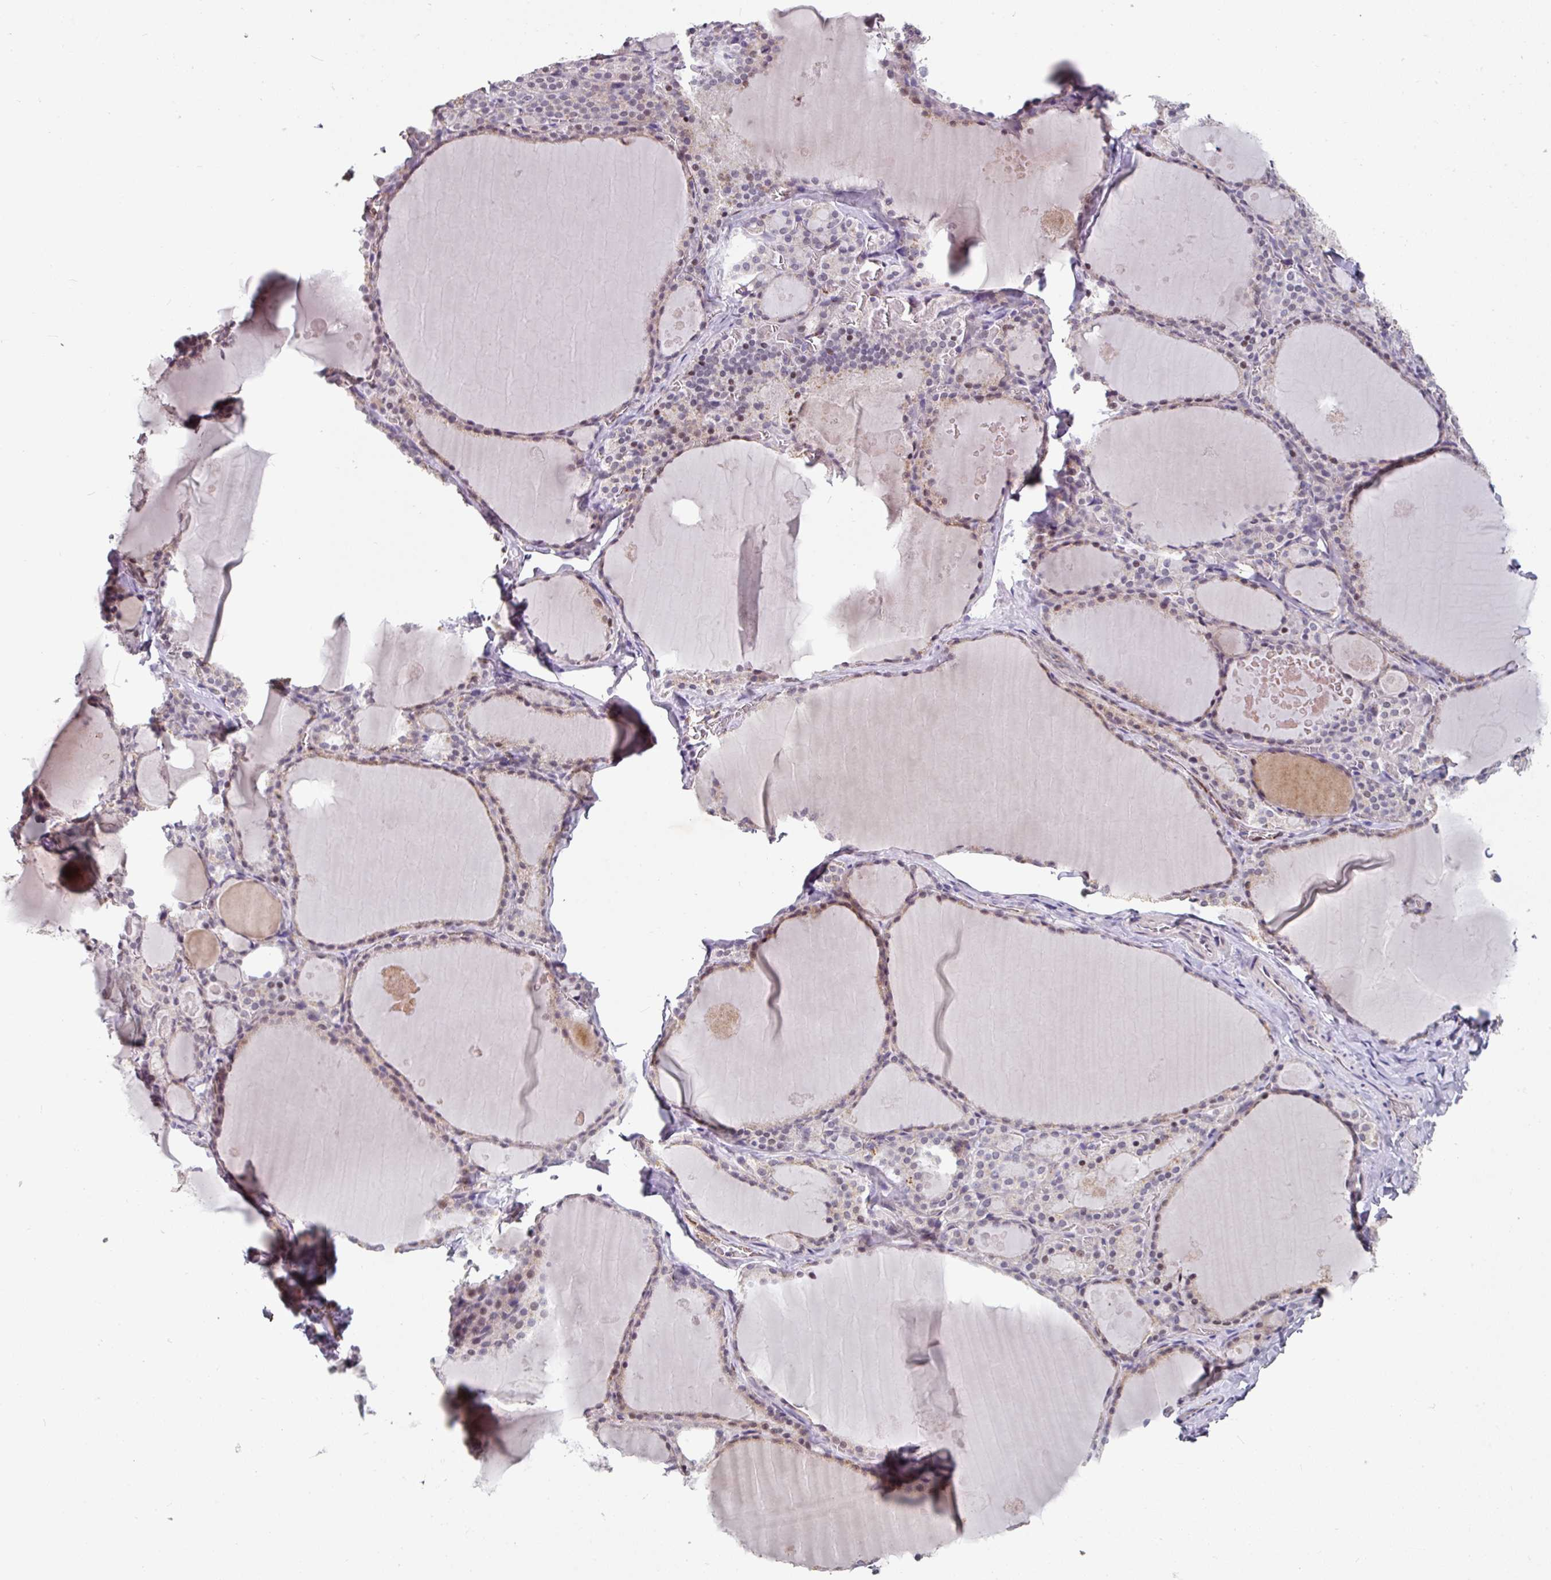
{"staining": {"intensity": "moderate", "quantity": "<25%", "location": "nuclear"}, "tissue": "thyroid gland", "cell_type": "Glandular cells", "image_type": "normal", "snomed": [{"axis": "morphology", "description": "Normal tissue, NOS"}, {"axis": "topography", "description": "Thyroid gland"}], "caption": "The immunohistochemical stain labels moderate nuclear staining in glandular cells of benign thyroid gland.", "gene": "SIDT2", "patient": {"sex": "male", "age": 56}}